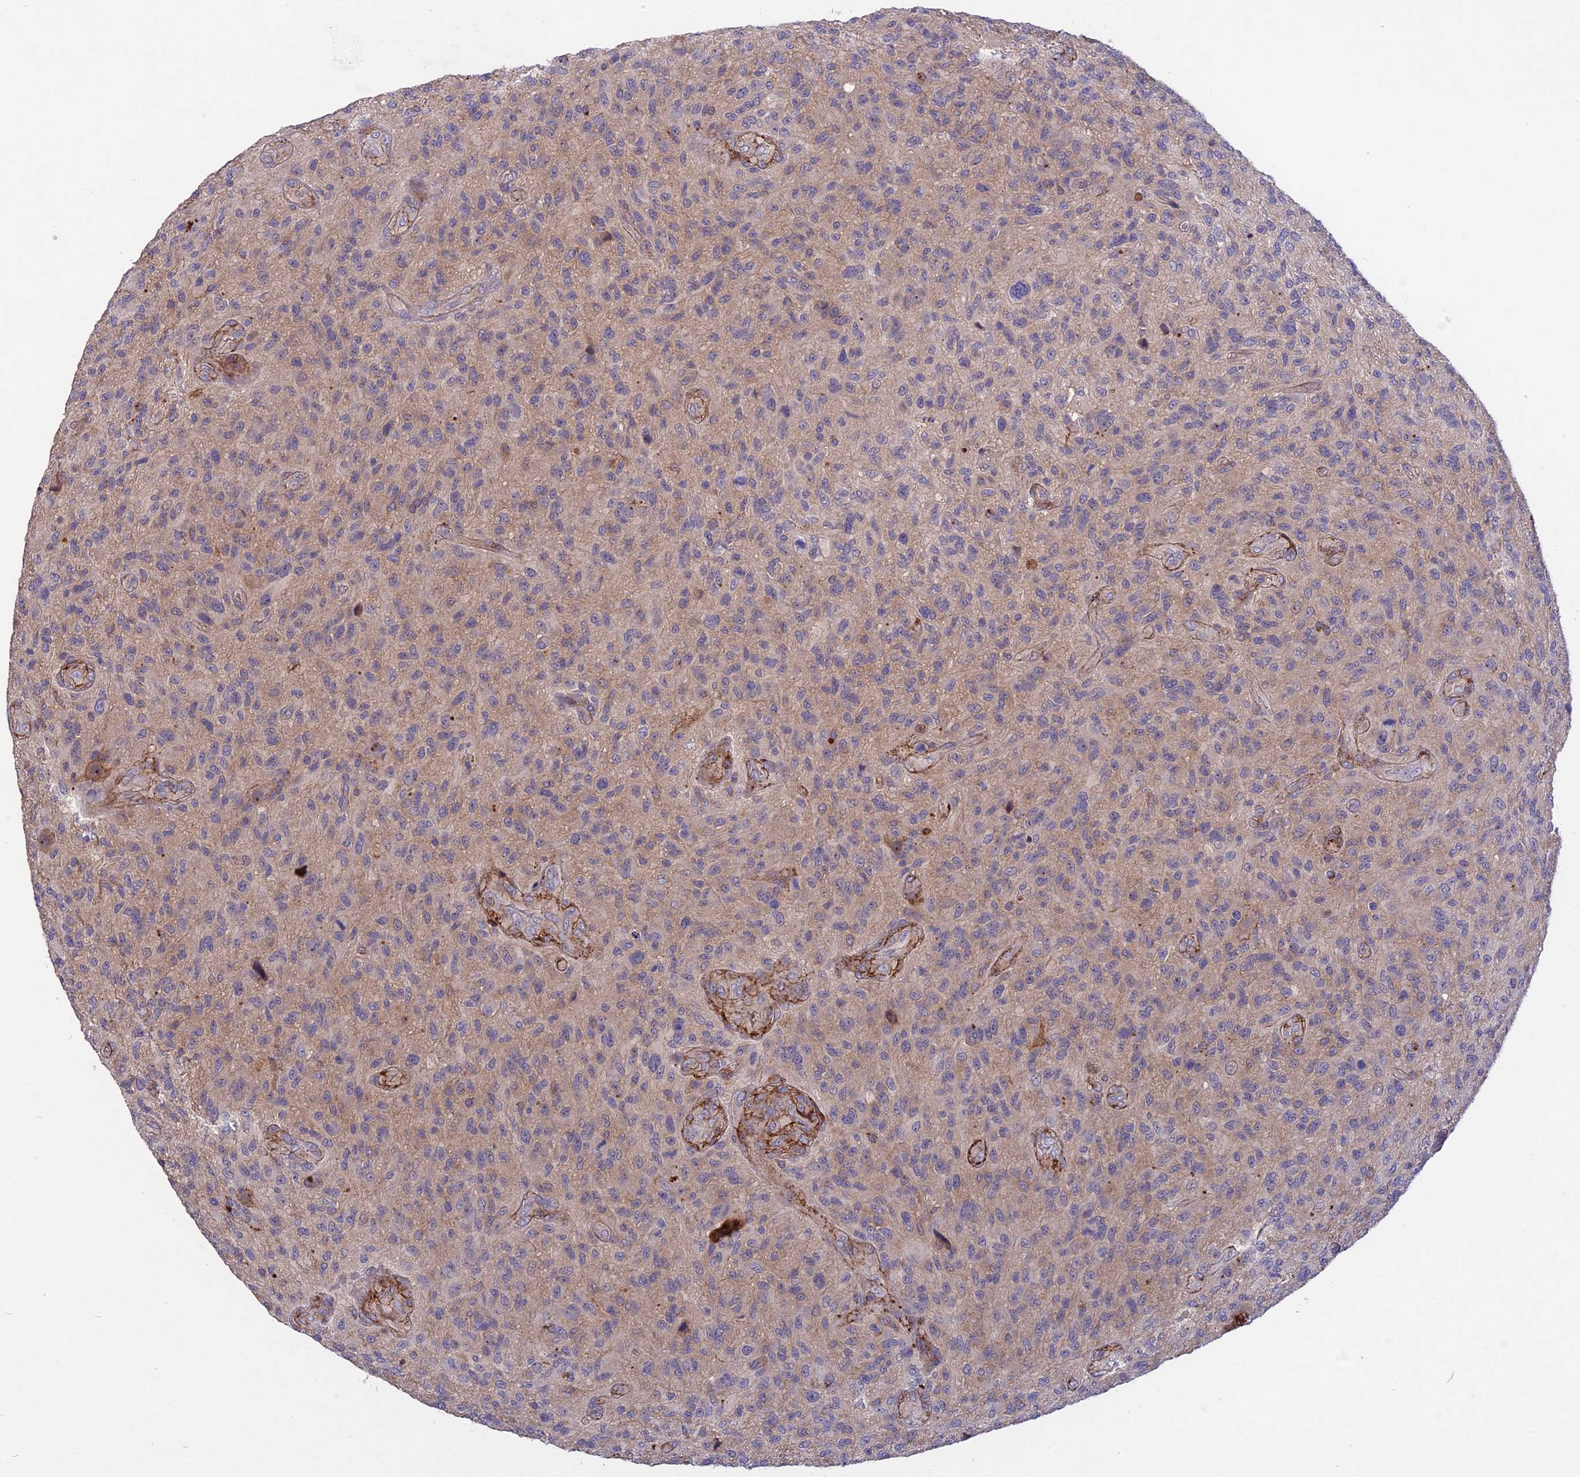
{"staining": {"intensity": "weak", "quantity": "25%-75%", "location": "cytoplasmic/membranous"}, "tissue": "glioma", "cell_type": "Tumor cells", "image_type": "cancer", "snomed": [{"axis": "morphology", "description": "Glioma, malignant, High grade"}, {"axis": "topography", "description": "Brain"}], "caption": "Immunohistochemistry photomicrograph of human malignant high-grade glioma stained for a protein (brown), which shows low levels of weak cytoplasmic/membranous positivity in about 25%-75% of tumor cells.", "gene": "ADO", "patient": {"sex": "male", "age": 47}}